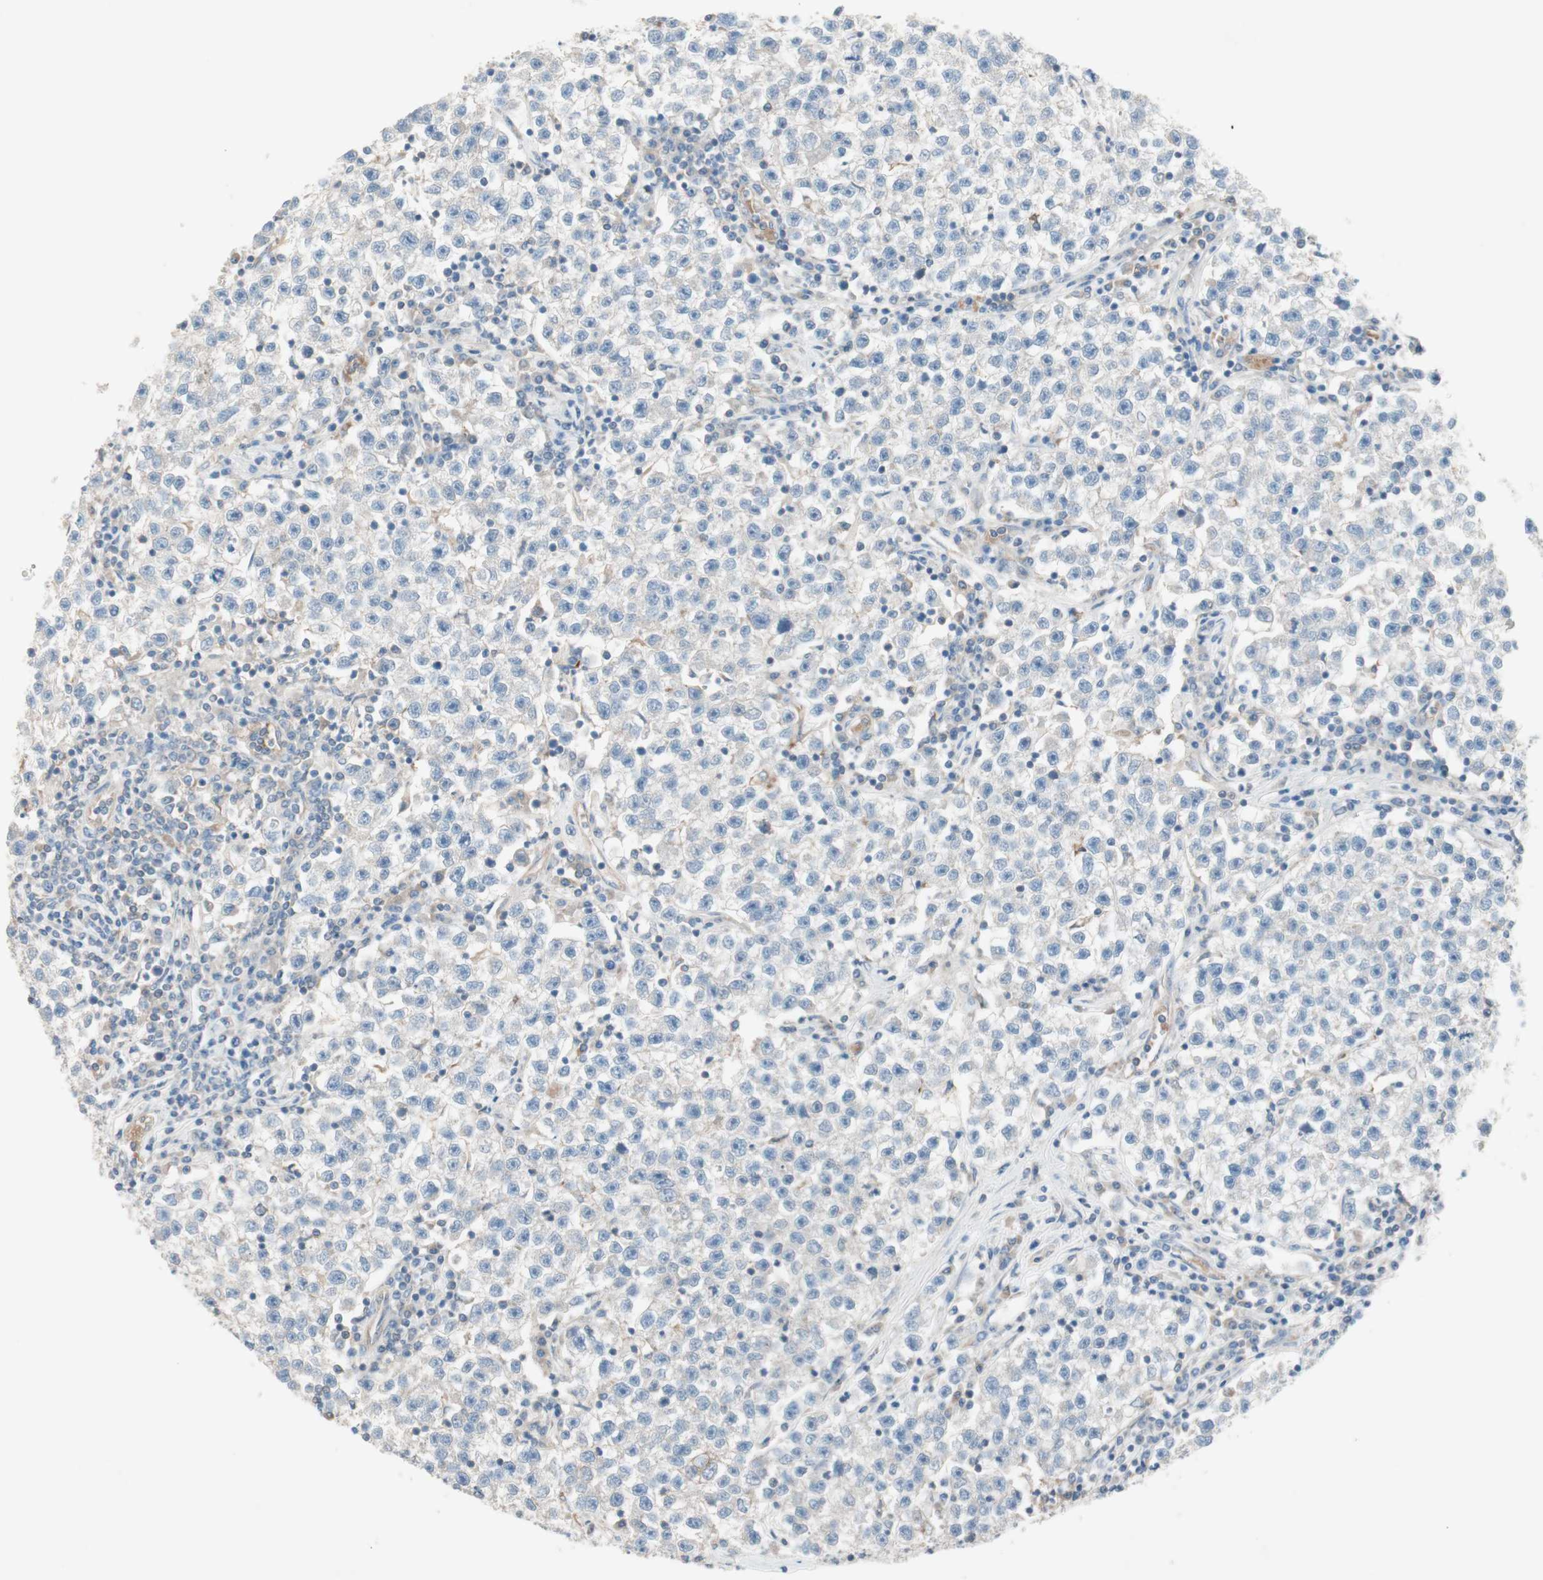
{"staining": {"intensity": "negative", "quantity": "none", "location": "none"}, "tissue": "testis cancer", "cell_type": "Tumor cells", "image_type": "cancer", "snomed": [{"axis": "morphology", "description": "Seminoma, NOS"}, {"axis": "topography", "description": "Testis"}], "caption": "Immunohistochemistry histopathology image of neoplastic tissue: testis seminoma stained with DAB (3,3'-diaminobenzidine) demonstrates no significant protein expression in tumor cells. (Brightfield microscopy of DAB (3,3'-diaminobenzidine) immunohistochemistry at high magnification).", "gene": "GLUL", "patient": {"sex": "male", "age": 22}}